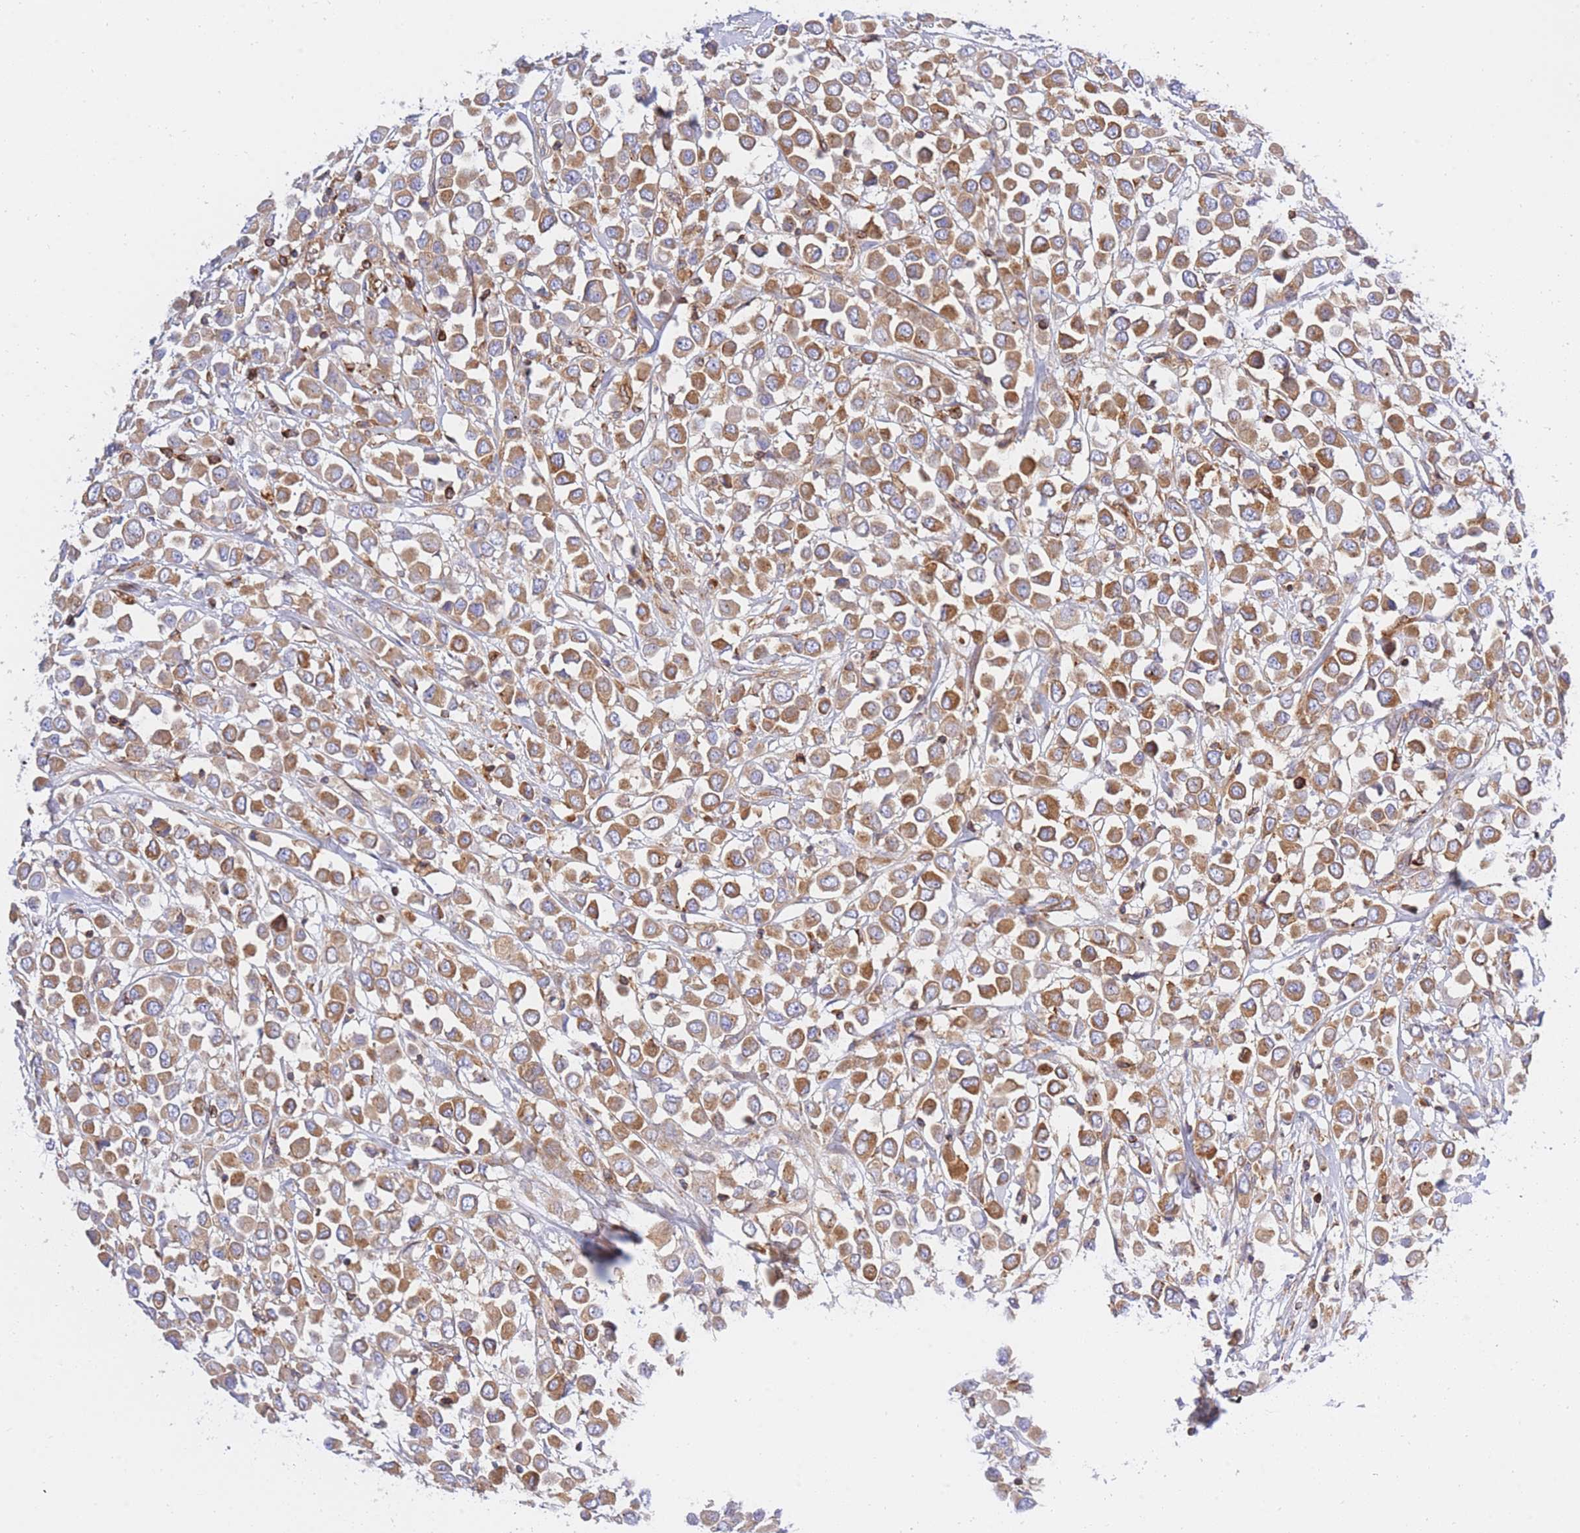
{"staining": {"intensity": "moderate", "quantity": ">75%", "location": "cytoplasmic/membranous"}, "tissue": "breast cancer", "cell_type": "Tumor cells", "image_type": "cancer", "snomed": [{"axis": "morphology", "description": "Duct carcinoma"}, {"axis": "topography", "description": "Breast"}], "caption": "Immunohistochemical staining of human breast intraductal carcinoma displays medium levels of moderate cytoplasmic/membranous protein staining in about >75% of tumor cells.", "gene": "REM1", "patient": {"sex": "female", "age": 61}}